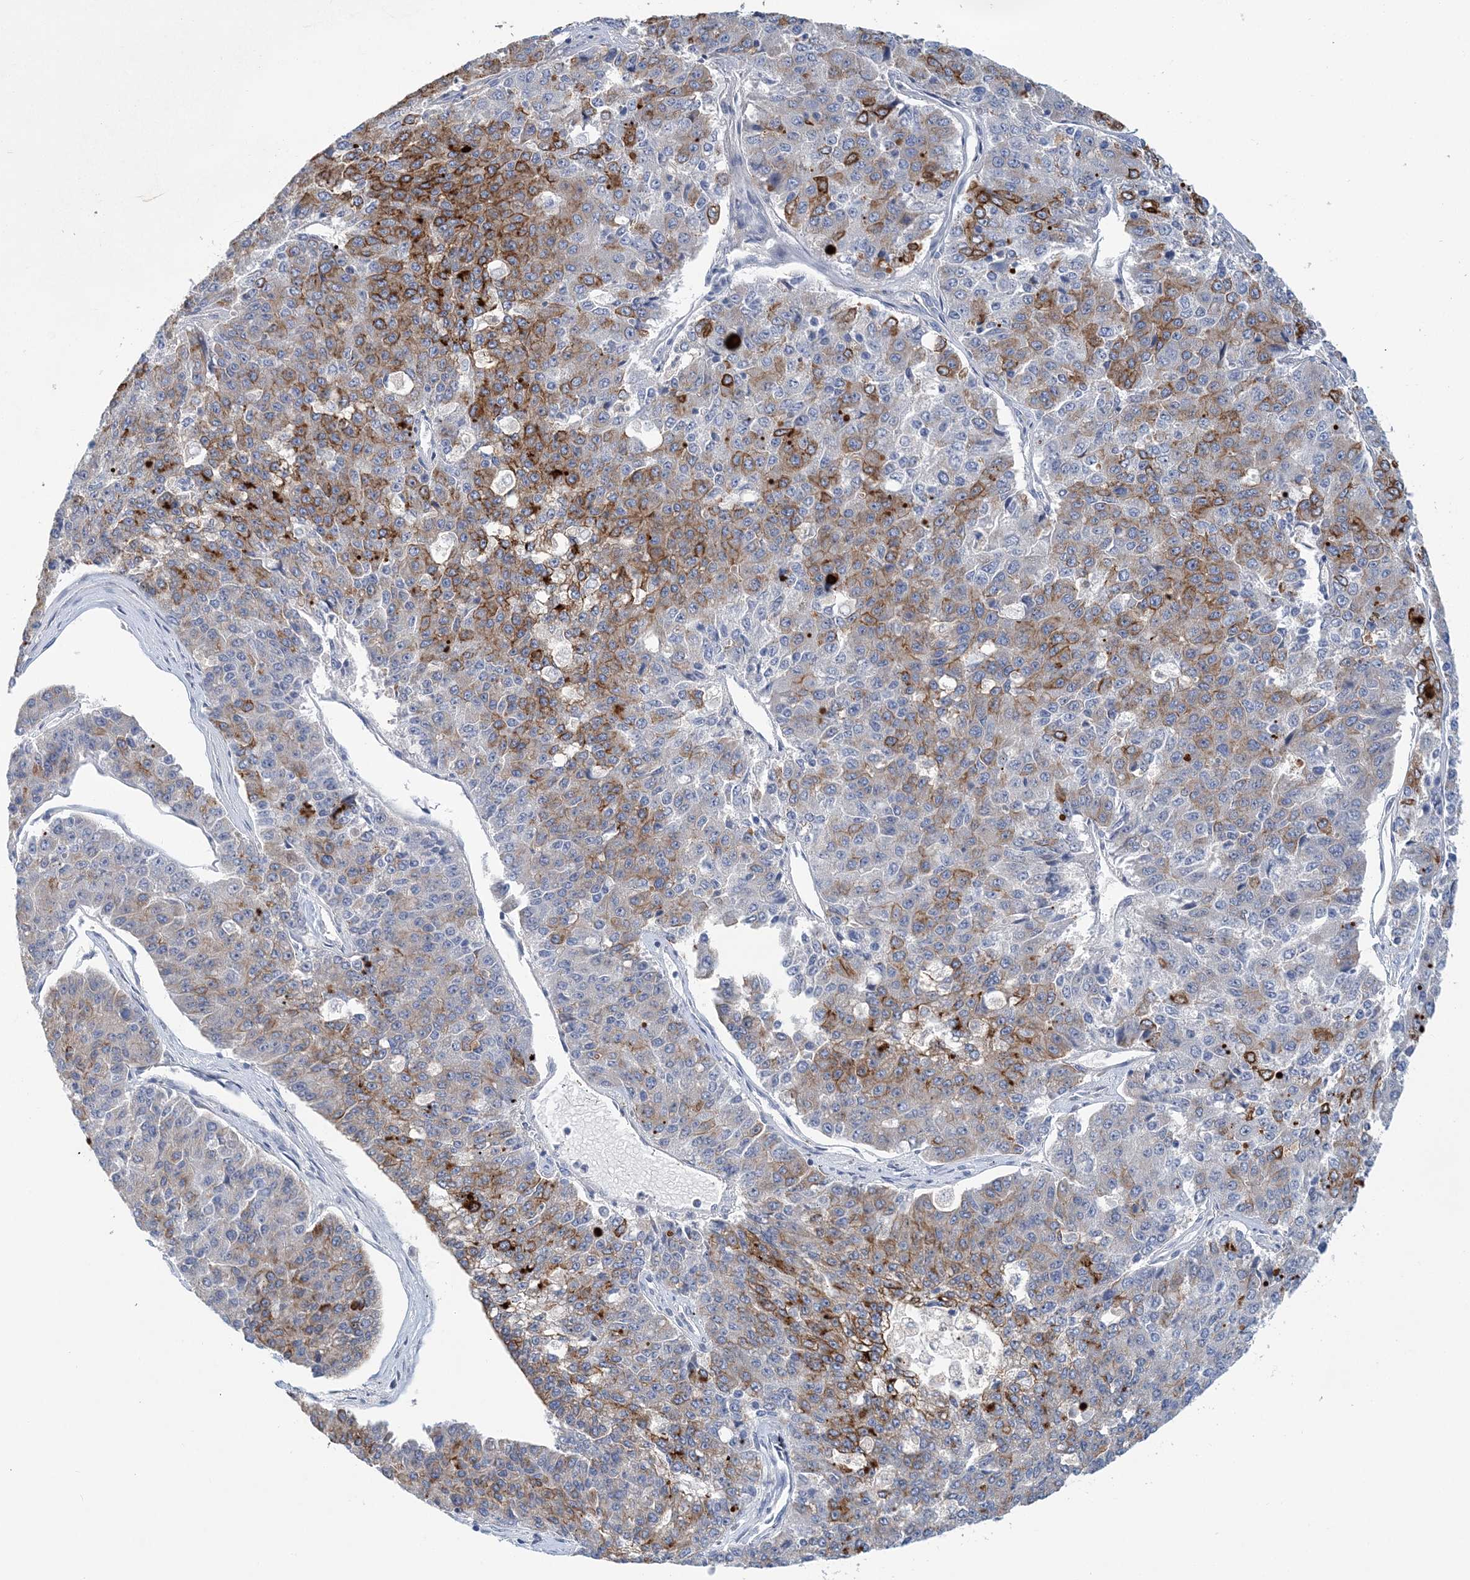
{"staining": {"intensity": "moderate", "quantity": "25%-75%", "location": "cytoplasmic/membranous"}, "tissue": "pancreatic cancer", "cell_type": "Tumor cells", "image_type": "cancer", "snomed": [{"axis": "morphology", "description": "Adenocarcinoma, NOS"}, {"axis": "topography", "description": "Pancreas"}], "caption": "Protein expression by immunohistochemistry exhibits moderate cytoplasmic/membranous positivity in about 25%-75% of tumor cells in pancreatic adenocarcinoma.", "gene": "LRRIQ4", "patient": {"sex": "male", "age": 50}}